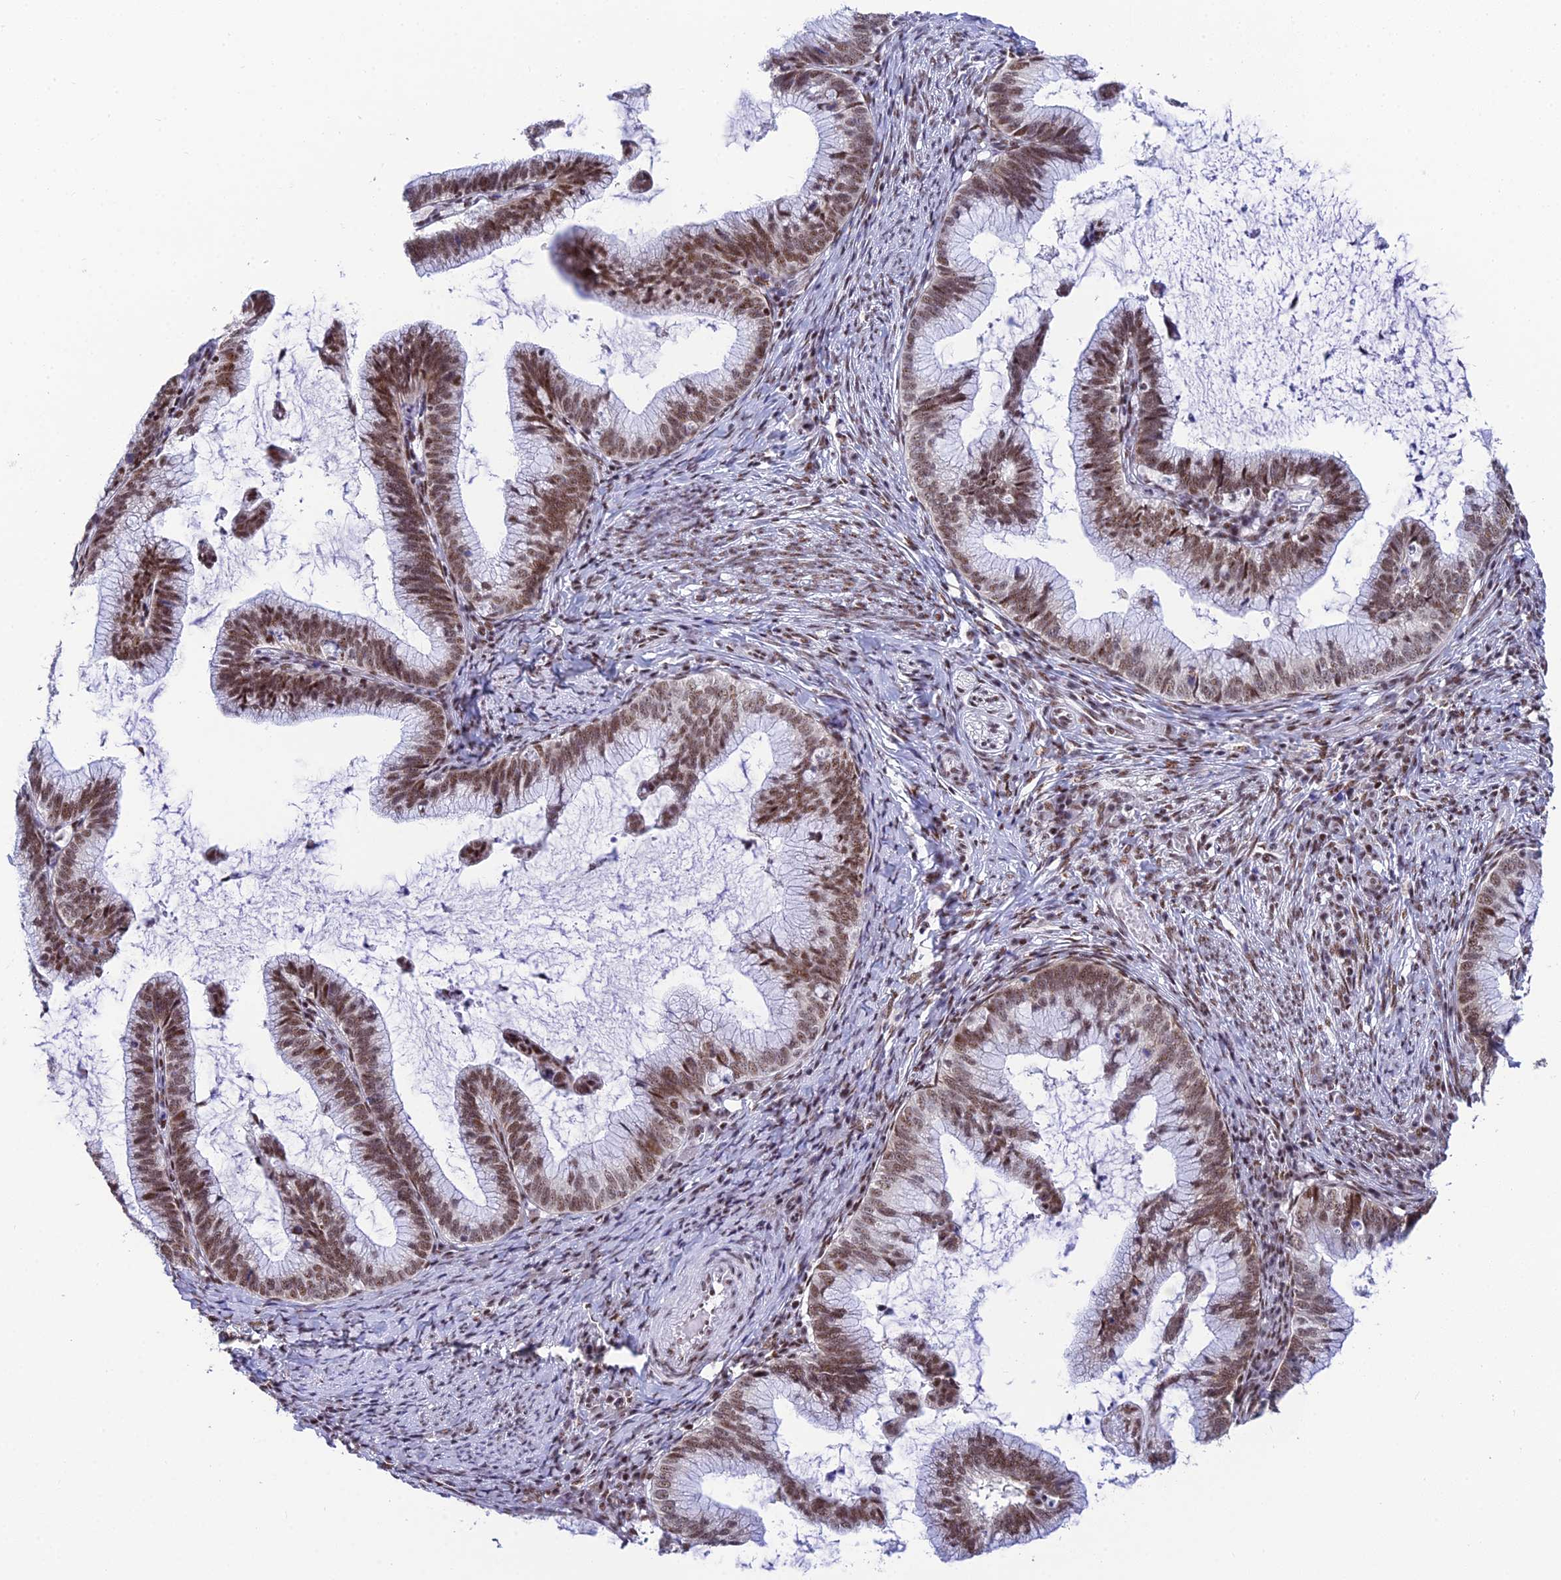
{"staining": {"intensity": "moderate", "quantity": ">75%", "location": "nuclear"}, "tissue": "cervical cancer", "cell_type": "Tumor cells", "image_type": "cancer", "snomed": [{"axis": "morphology", "description": "Adenocarcinoma, NOS"}, {"axis": "topography", "description": "Cervix"}], "caption": "An IHC photomicrograph of neoplastic tissue is shown. Protein staining in brown highlights moderate nuclear positivity in adenocarcinoma (cervical) within tumor cells.", "gene": "USP22", "patient": {"sex": "female", "age": 36}}